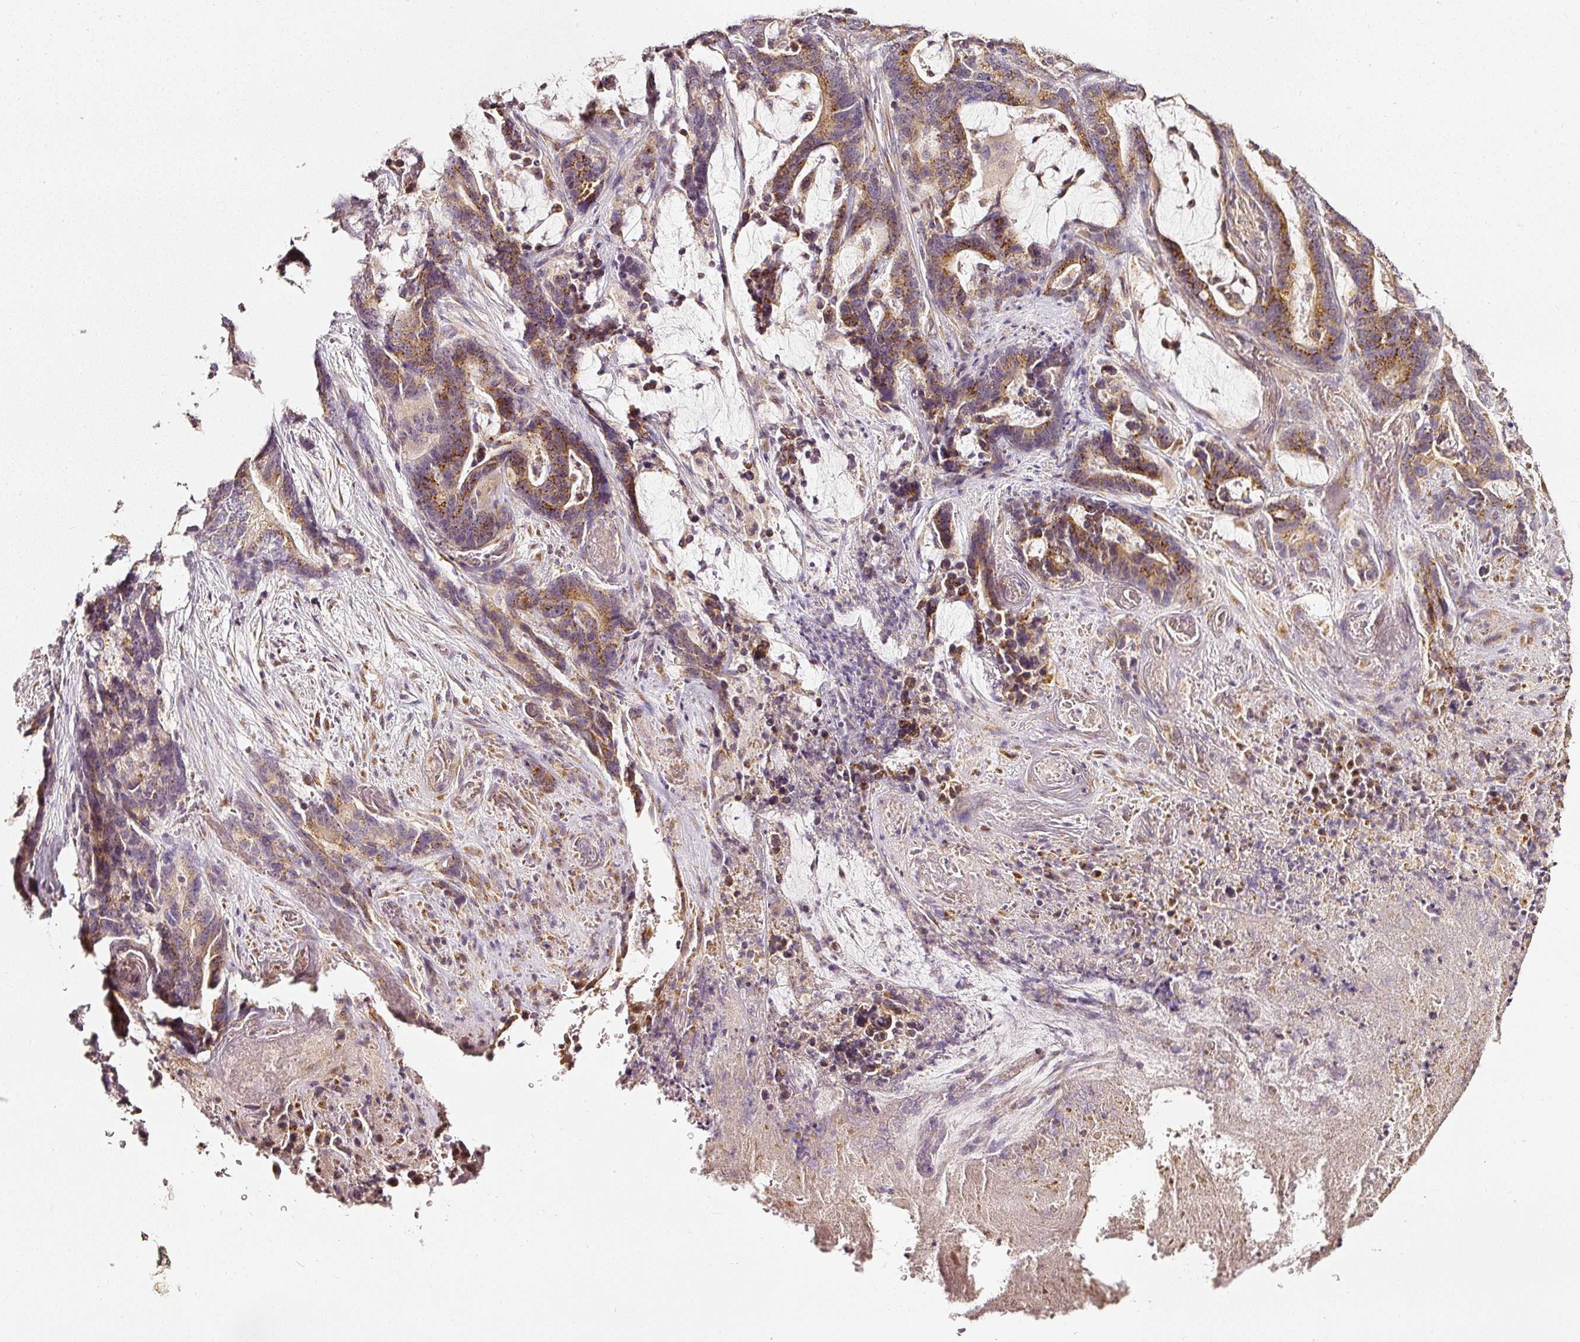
{"staining": {"intensity": "moderate", "quantity": ">75%", "location": "cytoplasmic/membranous"}, "tissue": "stomach cancer", "cell_type": "Tumor cells", "image_type": "cancer", "snomed": [{"axis": "morphology", "description": "Normal tissue, NOS"}, {"axis": "morphology", "description": "Adenocarcinoma, NOS"}, {"axis": "topography", "description": "Stomach"}], "caption": "A photomicrograph of stomach cancer (adenocarcinoma) stained for a protein displays moderate cytoplasmic/membranous brown staining in tumor cells.", "gene": "NTRK1", "patient": {"sex": "female", "age": 64}}